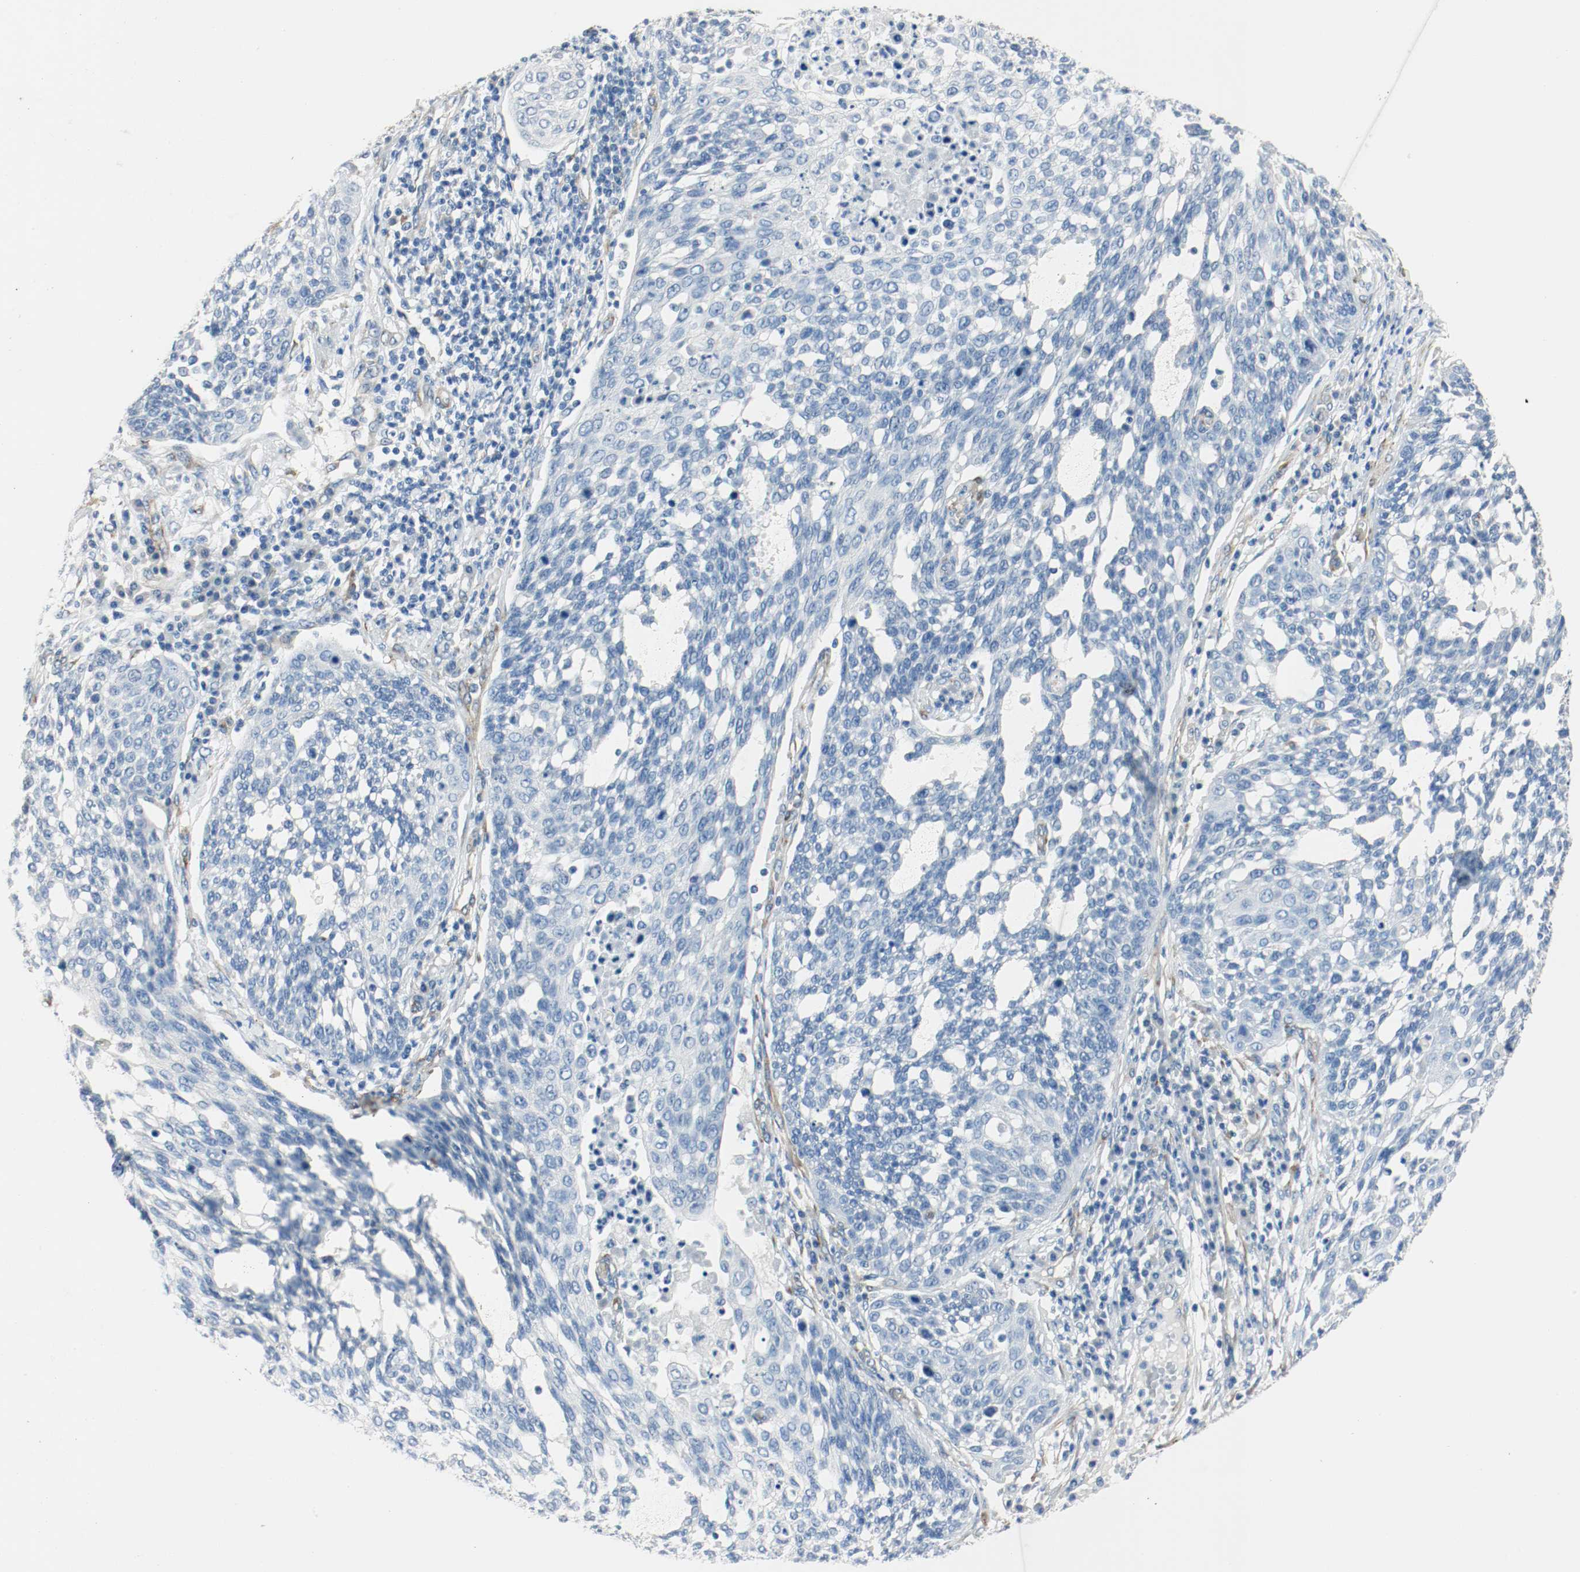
{"staining": {"intensity": "negative", "quantity": "none", "location": "none"}, "tissue": "cervical cancer", "cell_type": "Tumor cells", "image_type": "cancer", "snomed": [{"axis": "morphology", "description": "Squamous cell carcinoma, NOS"}, {"axis": "topography", "description": "Cervix"}], "caption": "Immunohistochemistry histopathology image of human cervical cancer (squamous cell carcinoma) stained for a protein (brown), which displays no positivity in tumor cells. (IHC, brightfield microscopy, high magnification).", "gene": "LAMB1", "patient": {"sex": "female", "age": 34}}